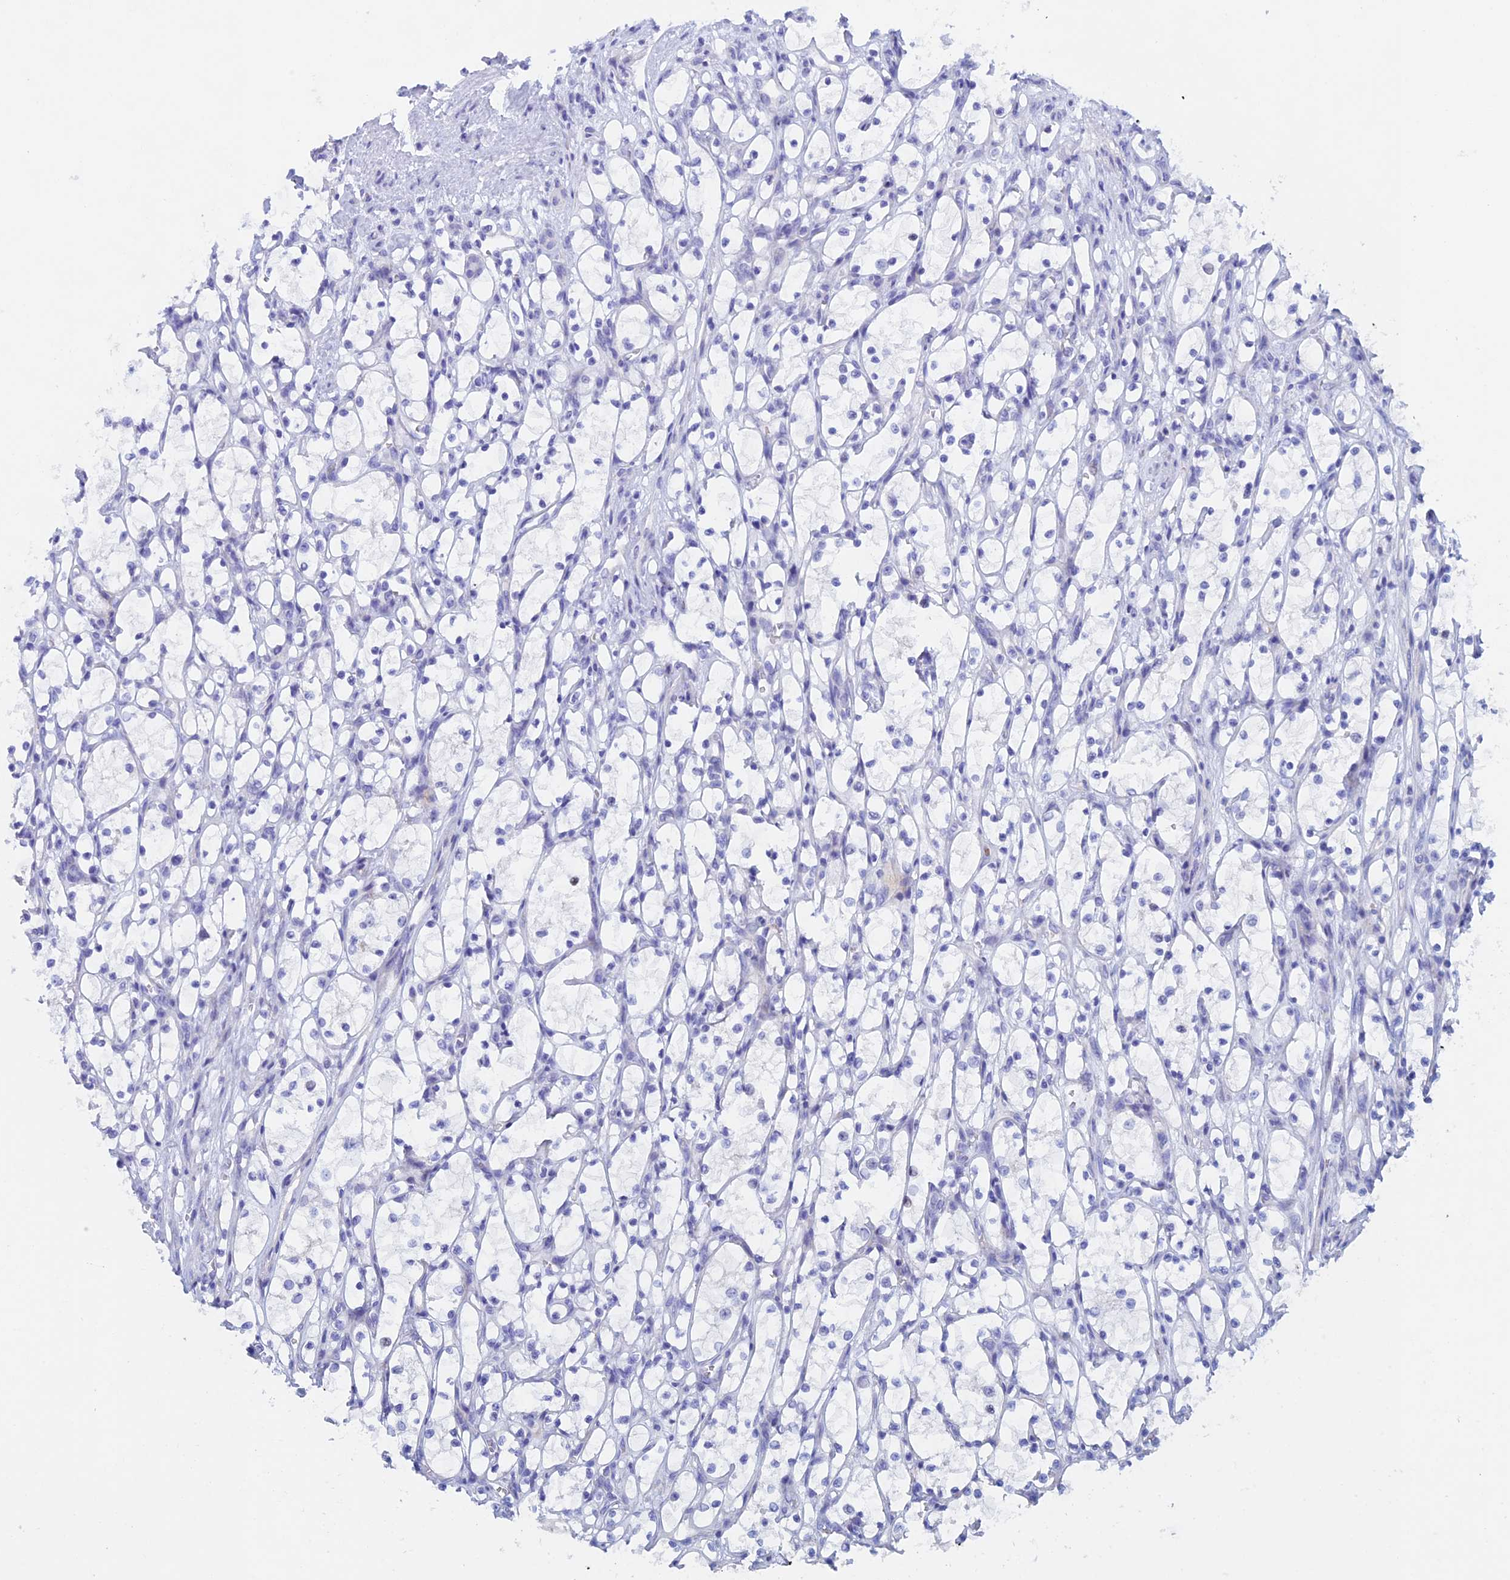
{"staining": {"intensity": "negative", "quantity": "none", "location": "none"}, "tissue": "renal cancer", "cell_type": "Tumor cells", "image_type": "cancer", "snomed": [{"axis": "morphology", "description": "Adenocarcinoma, NOS"}, {"axis": "topography", "description": "Kidney"}], "caption": "IHC of human renal cancer demonstrates no positivity in tumor cells. Nuclei are stained in blue.", "gene": "PSMC3IP", "patient": {"sex": "female", "age": 69}}